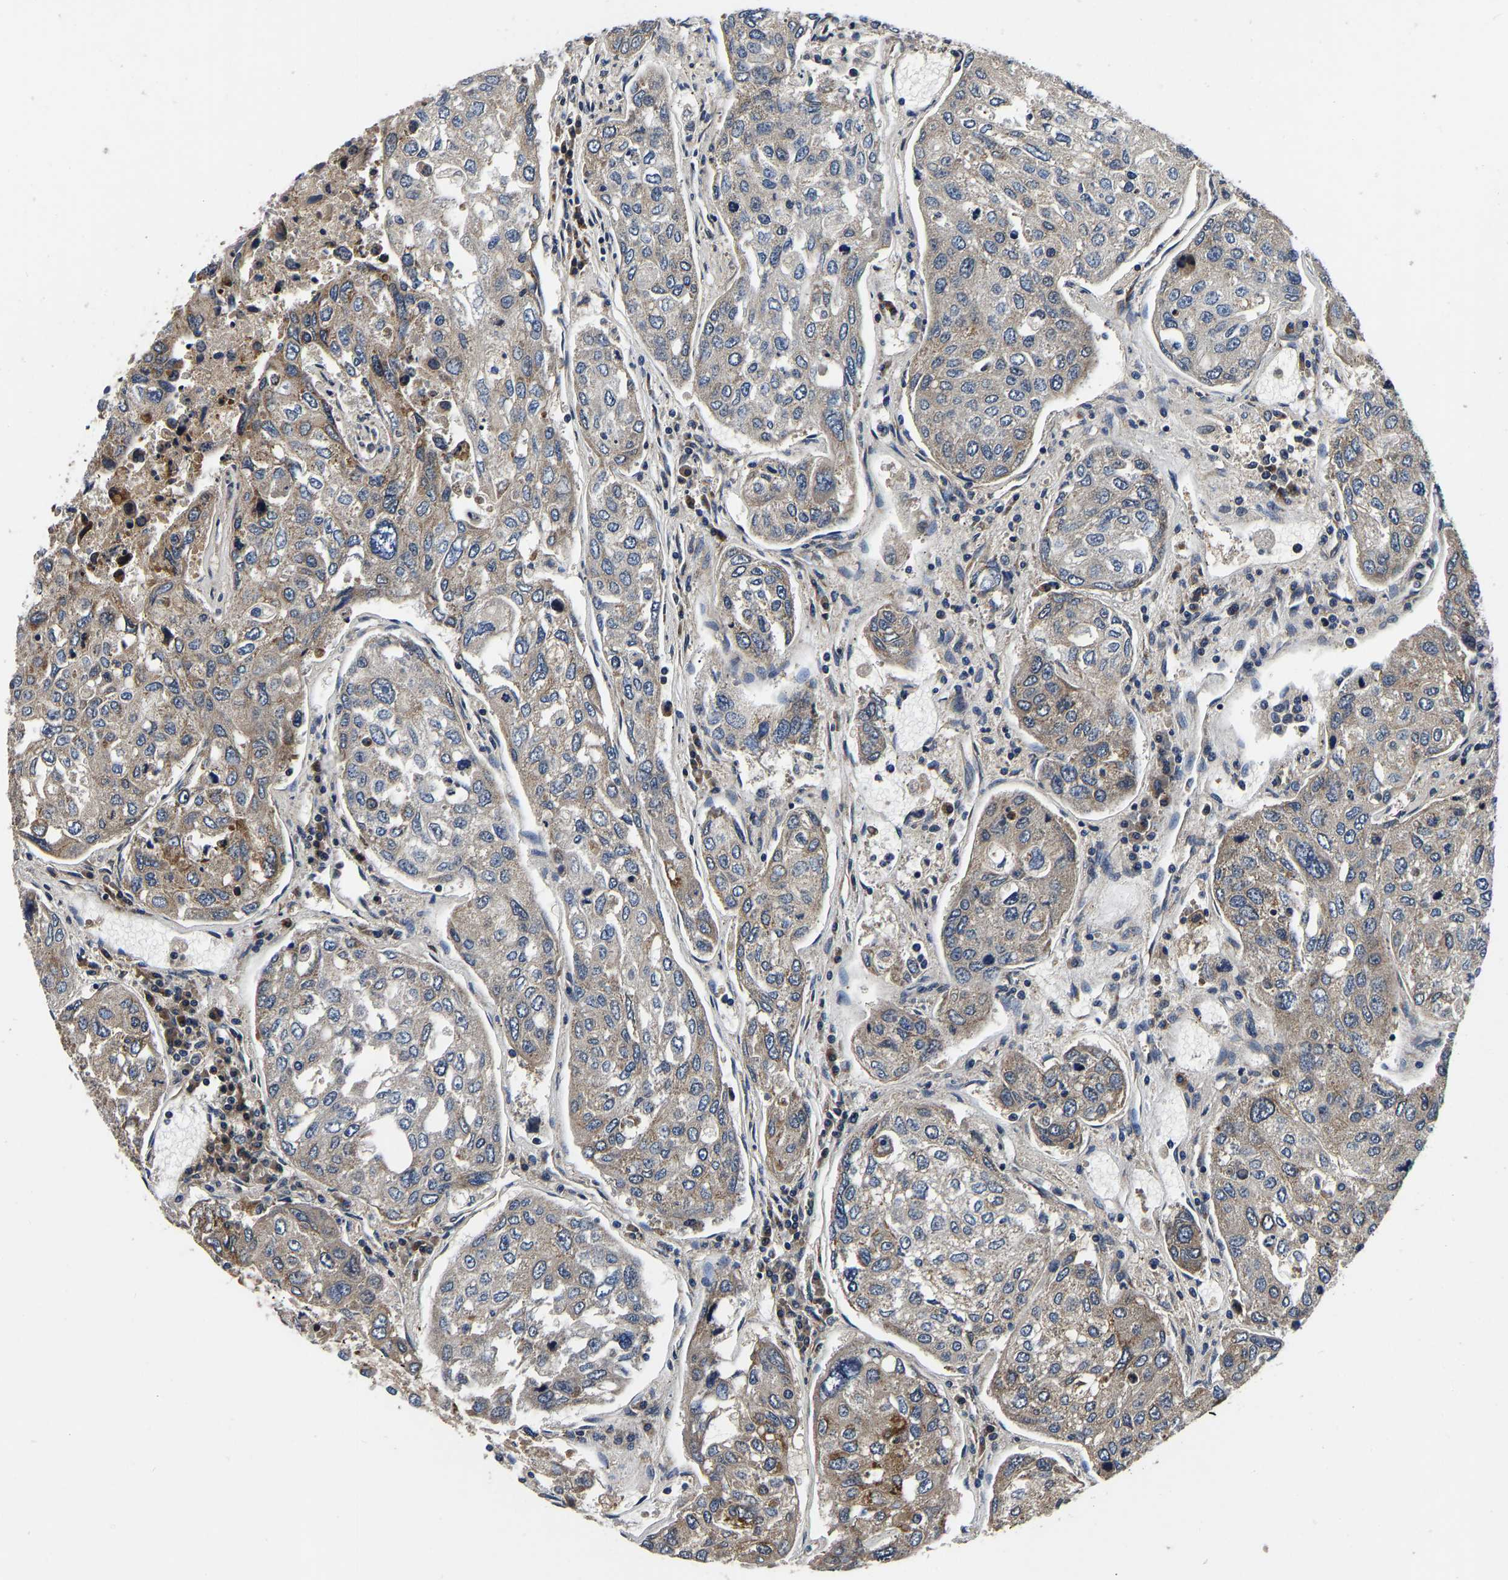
{"staining": {"intensity": "moderate", "quantity": "25%-75%", "location": "cytoplasmic/membranous"}, "tissue": "urothelial cancer", "cell_type": "Tumor cells", "image_type": "cancer", "snomed": [{"axis": "morphology", "description": "Urothelial carcinoma, High grade"}, {"axis": "topography", "description": "Lymph node"}, {"axis": "topography", "description": "Urinary bladder"}], "caption": "About 25%-75% of tumor cells in human urothelial carcinoma (high-grade) display moderate cytoplasmic/membranous protein expression as visualized by brown immunohistochemical staining.", "gene": "RABAC1", "patient": {"sex": "male", "age": 51}}